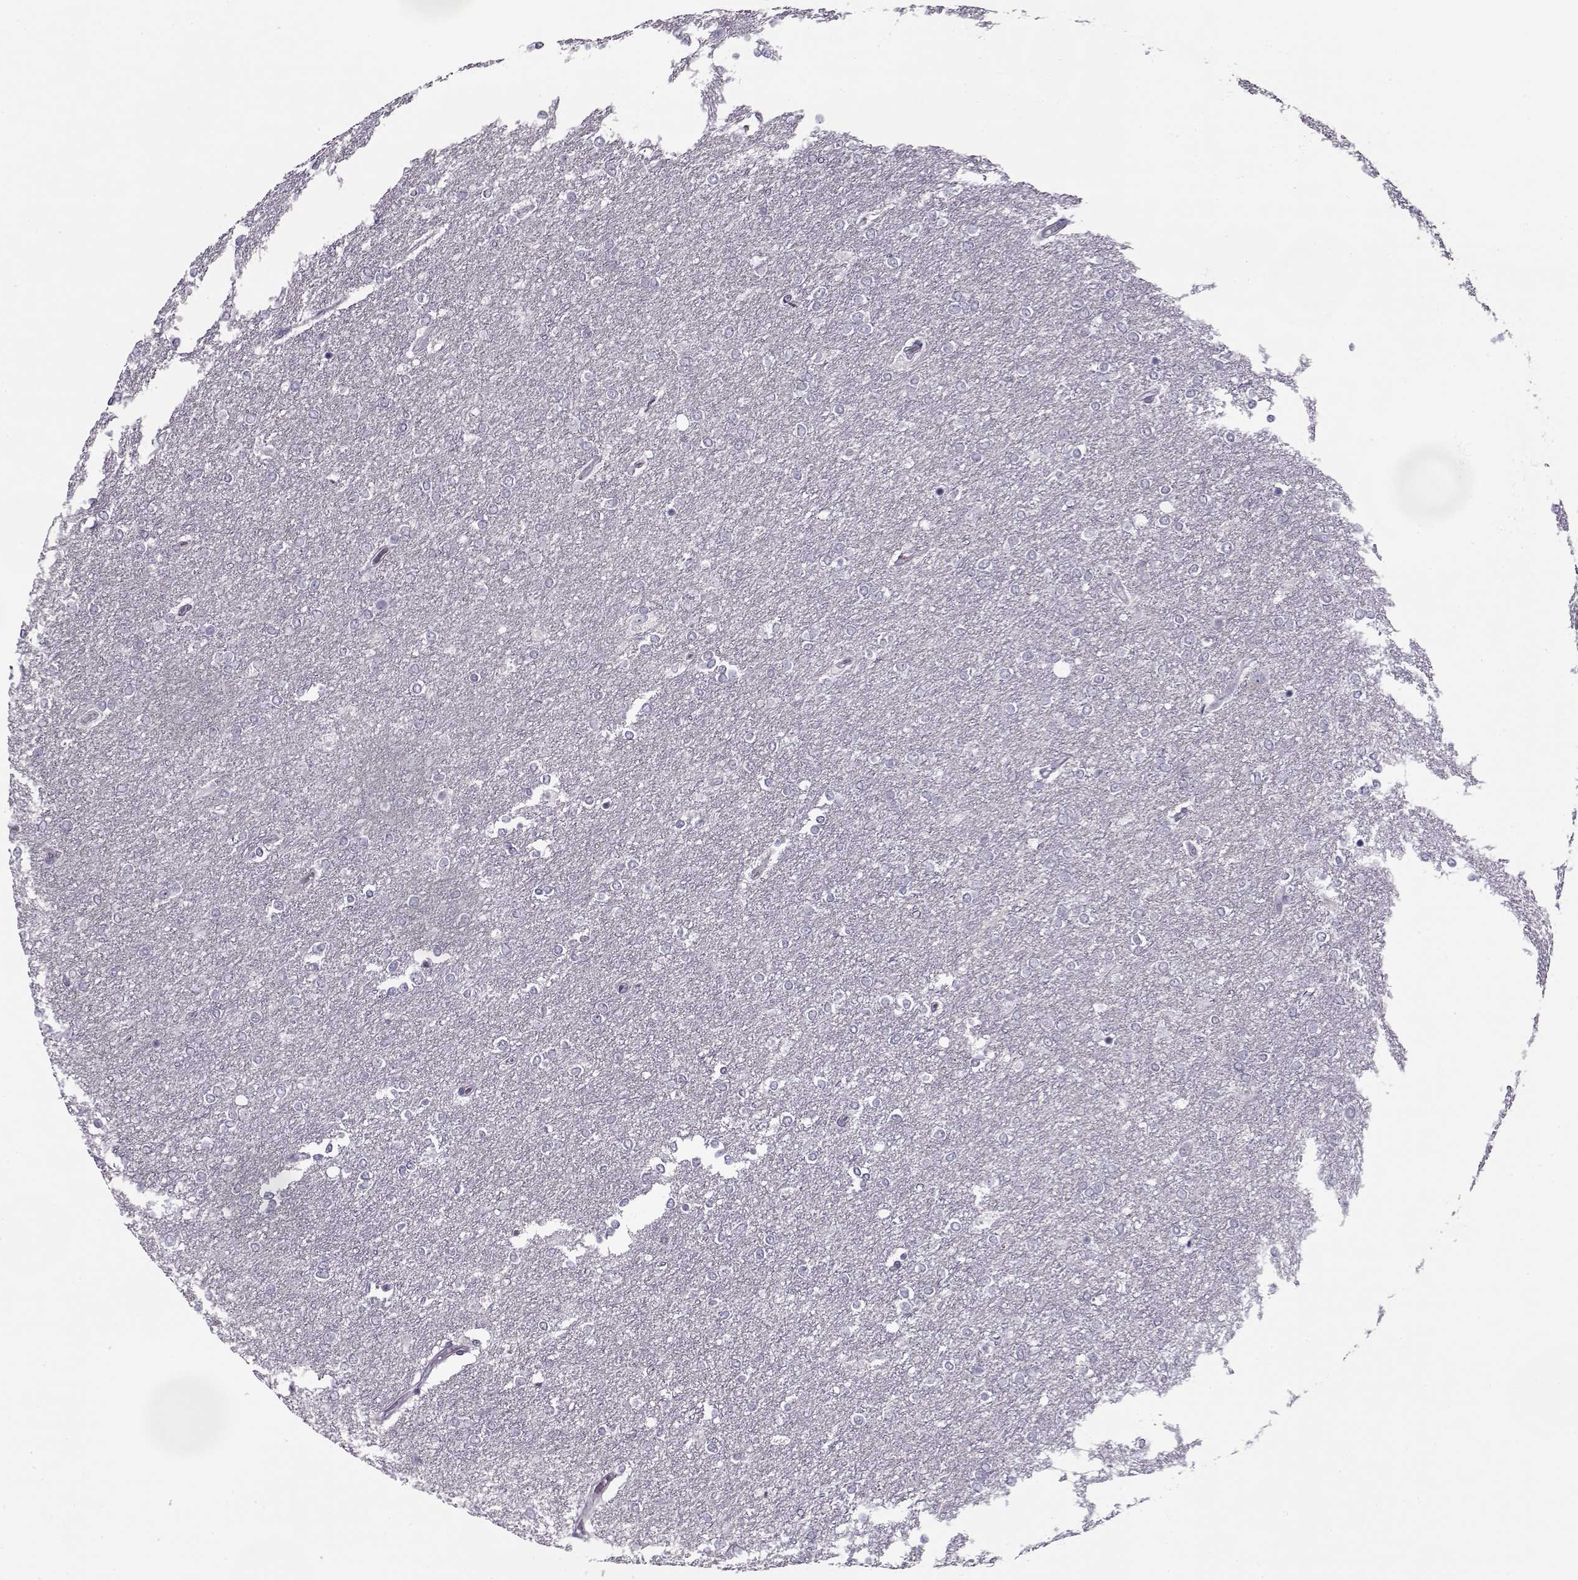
{"staining": {"intensity": "negative", "quantity": "none", "location": "none"}, "tissue": "glioma", "cell_type": "Tumor cells", "image_type": "cancer", "snomed": [{"axis": "morphology", "description": "Glioma, malignant, High grade"}, {"axis": "topography", "description": "Brain"}], "caption": "High magnification brightfield microscopy of high-grade glioma (malignant) stained with DAB (brown) and counterstained with hematoxylin (blue): tumor cells show no significant positivity. The staining was performed using DAB to visualize the protein expression in brown, while the nuclei were stained in blue with hematoxylin (Magnification: 20x).", "gene": "PP2D1", "patient": {"sex": "female", "age": 61}}